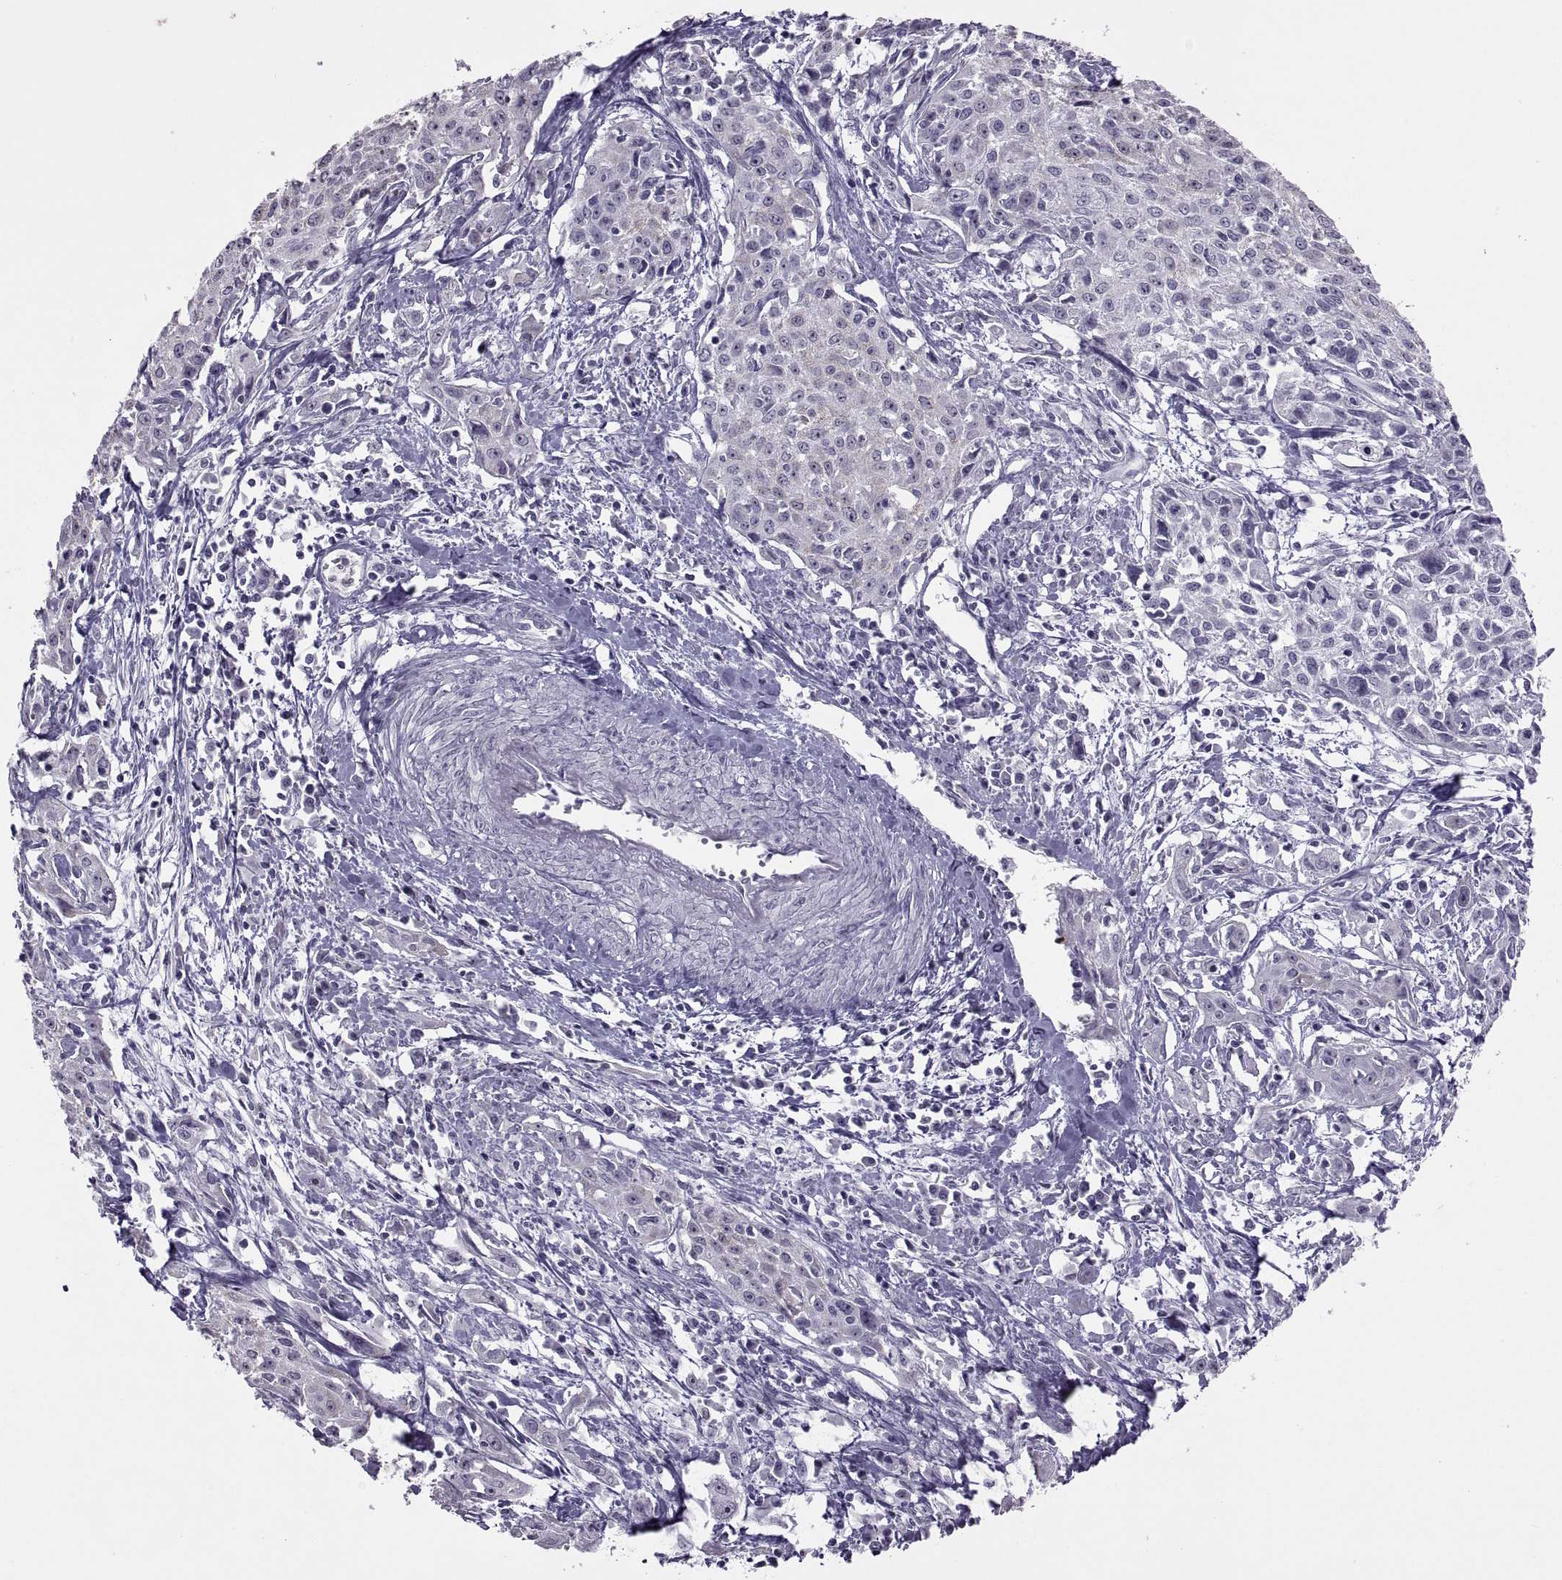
{"staining": {"intensity": "negative", "quantity": "none", "location": "none"}, "tissue": "cervical cancer", "cell_type": "Tumor cells", "image_type": "cancer", "snomed": [{"axis": "morphology", "description": "Squamous cell carcinoma, NOS"}, {"axis": "topography", "description": "Cervix"}], "caption": "An image of squamous cell carcinoma (cervical) stained for a protein exhibits no brown staining in tumor cells.", "gene": "ASIC2", "patient": {"sex": "female", "age": 38}}